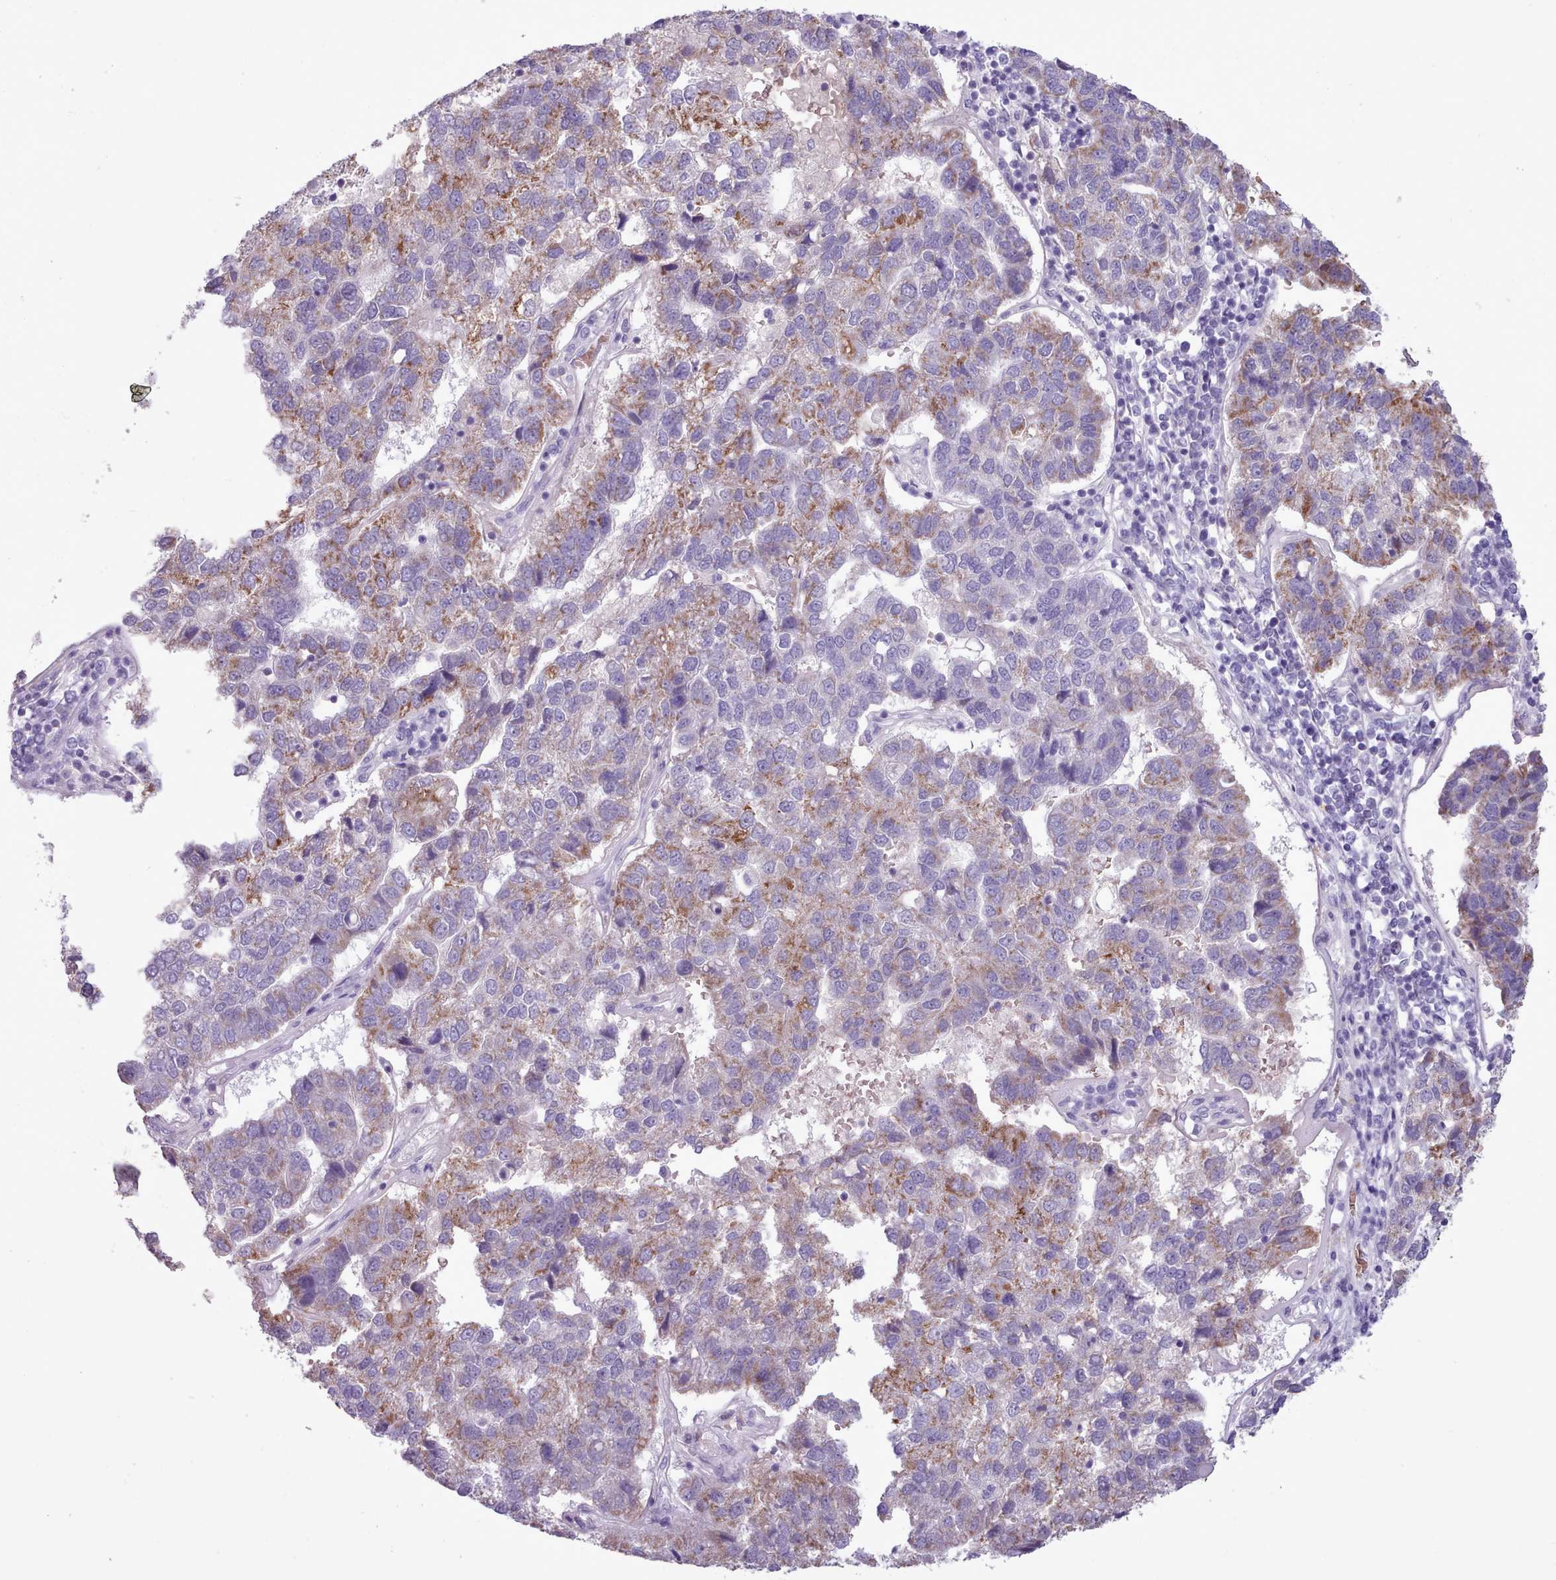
{"staining": {"intensity": "moderate", "quantity": "25%-75%", "location": "cytoplasmic/membranous"}, "tissue": "pancreatic cancer", "cell_type": "Tumor cells", "image_type": "cancer", "snomed": [{"axis": "morphology", "description": "Adenocarcinoma, NOS"}, {"axis": "topography", "description": "Pancreas"}], "caption": "Pancreatic cancer stained with a brown dye shows moderate cytoplasmic/membranous positive expression in about 25%-75% of tumor cells.", "gene": "AK4", "patient": {"sex": "female", "age": 61}}